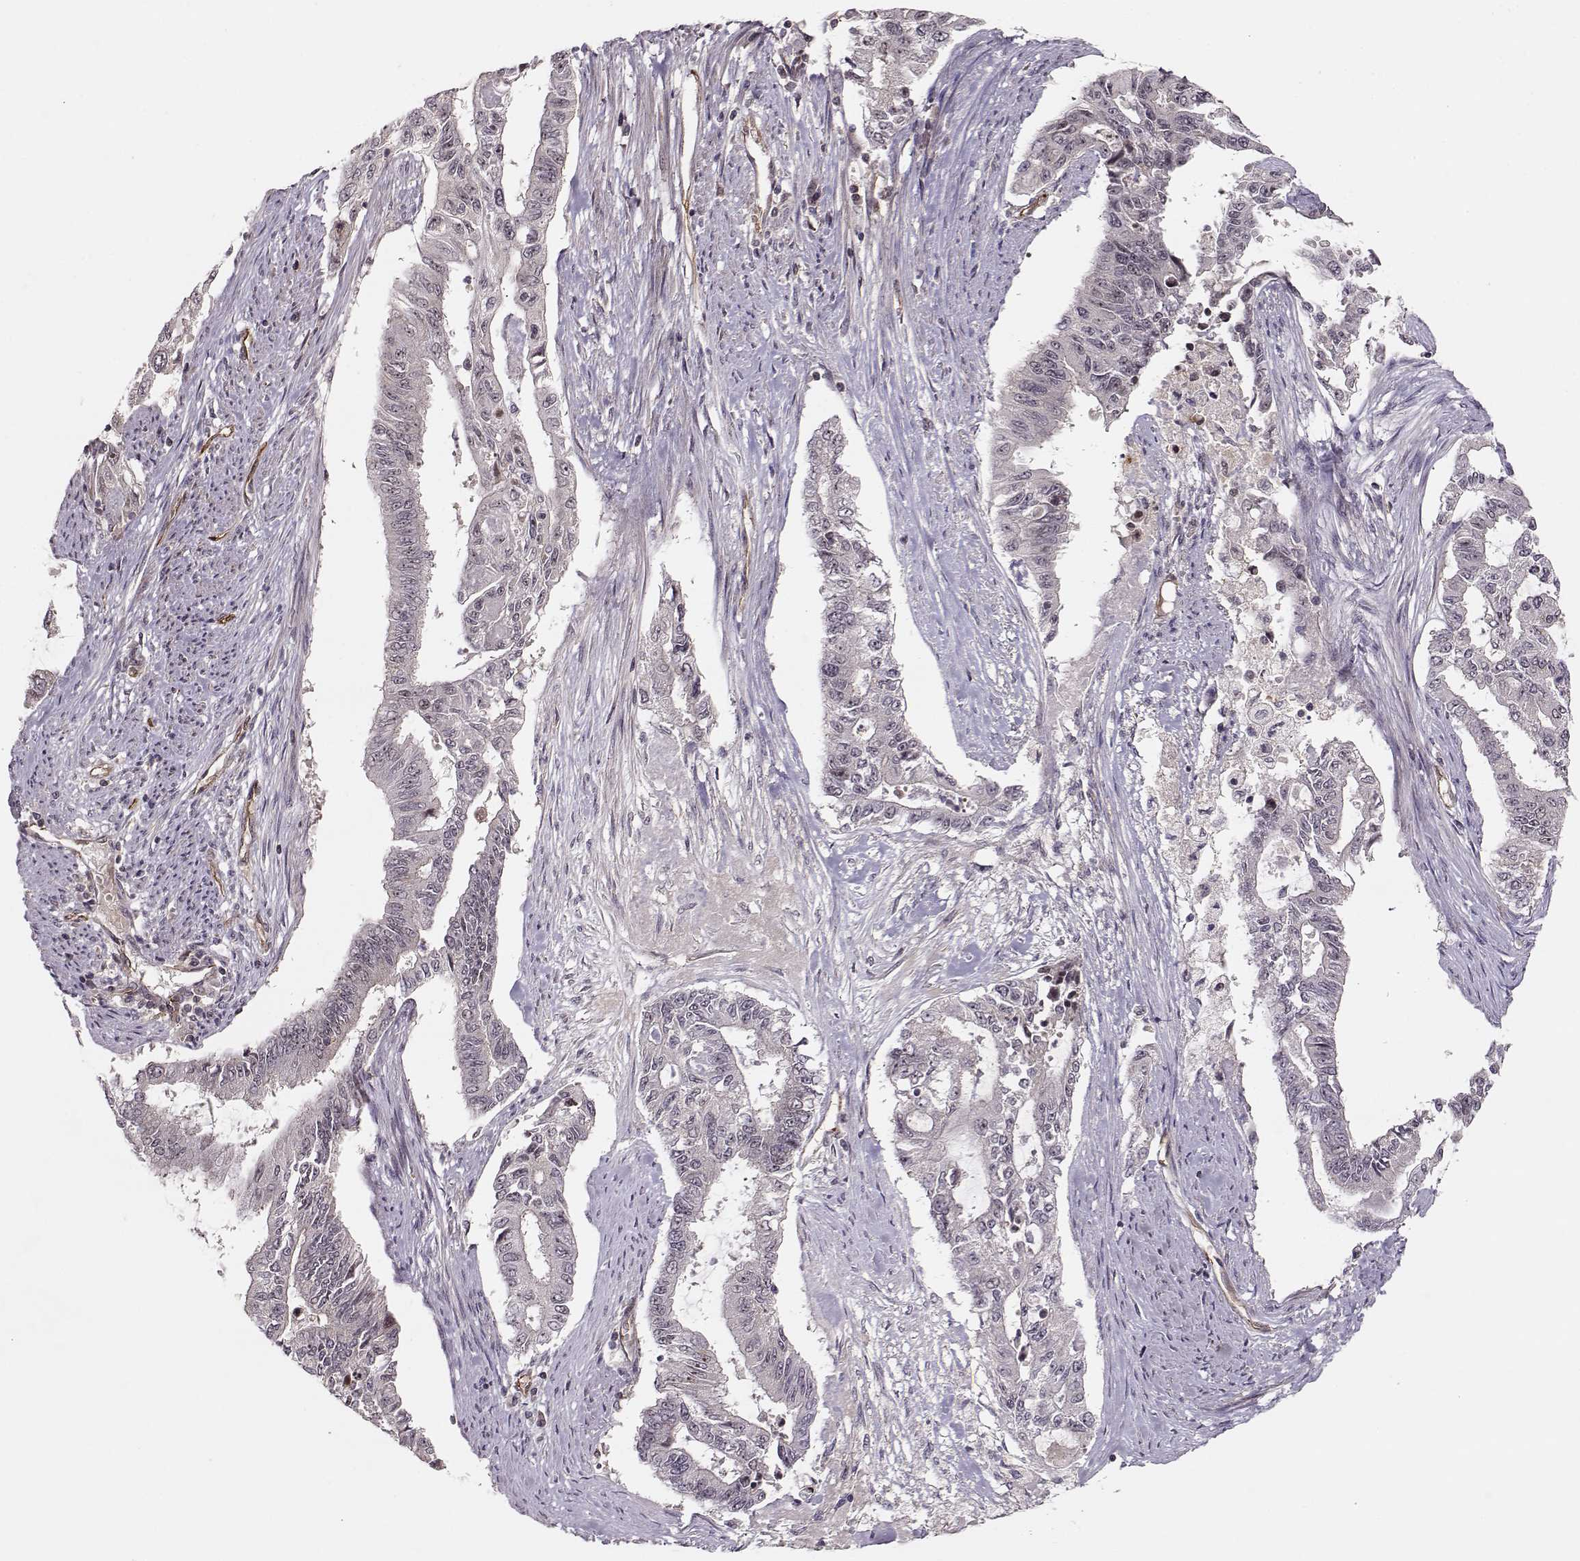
{"staining": {"intensity": "negative", "quantity": "none", "location": "none"}, "tissue": "endometrial cancer", "cell_type": "Tumor cells", "image_type": "cancer", "snomed": [{"axis": "morphology", "description": "Adenocarcinoma, NOS"}, {"axis": "topography", "description": "Uterus"}], "caption": "Immunohistochemical staining of human adenocarcinoma (endometrial) demonstrates no significant staining in tumor cells.", "gene": "CIR1", "patient": {"sex": "female", "age": 59}}